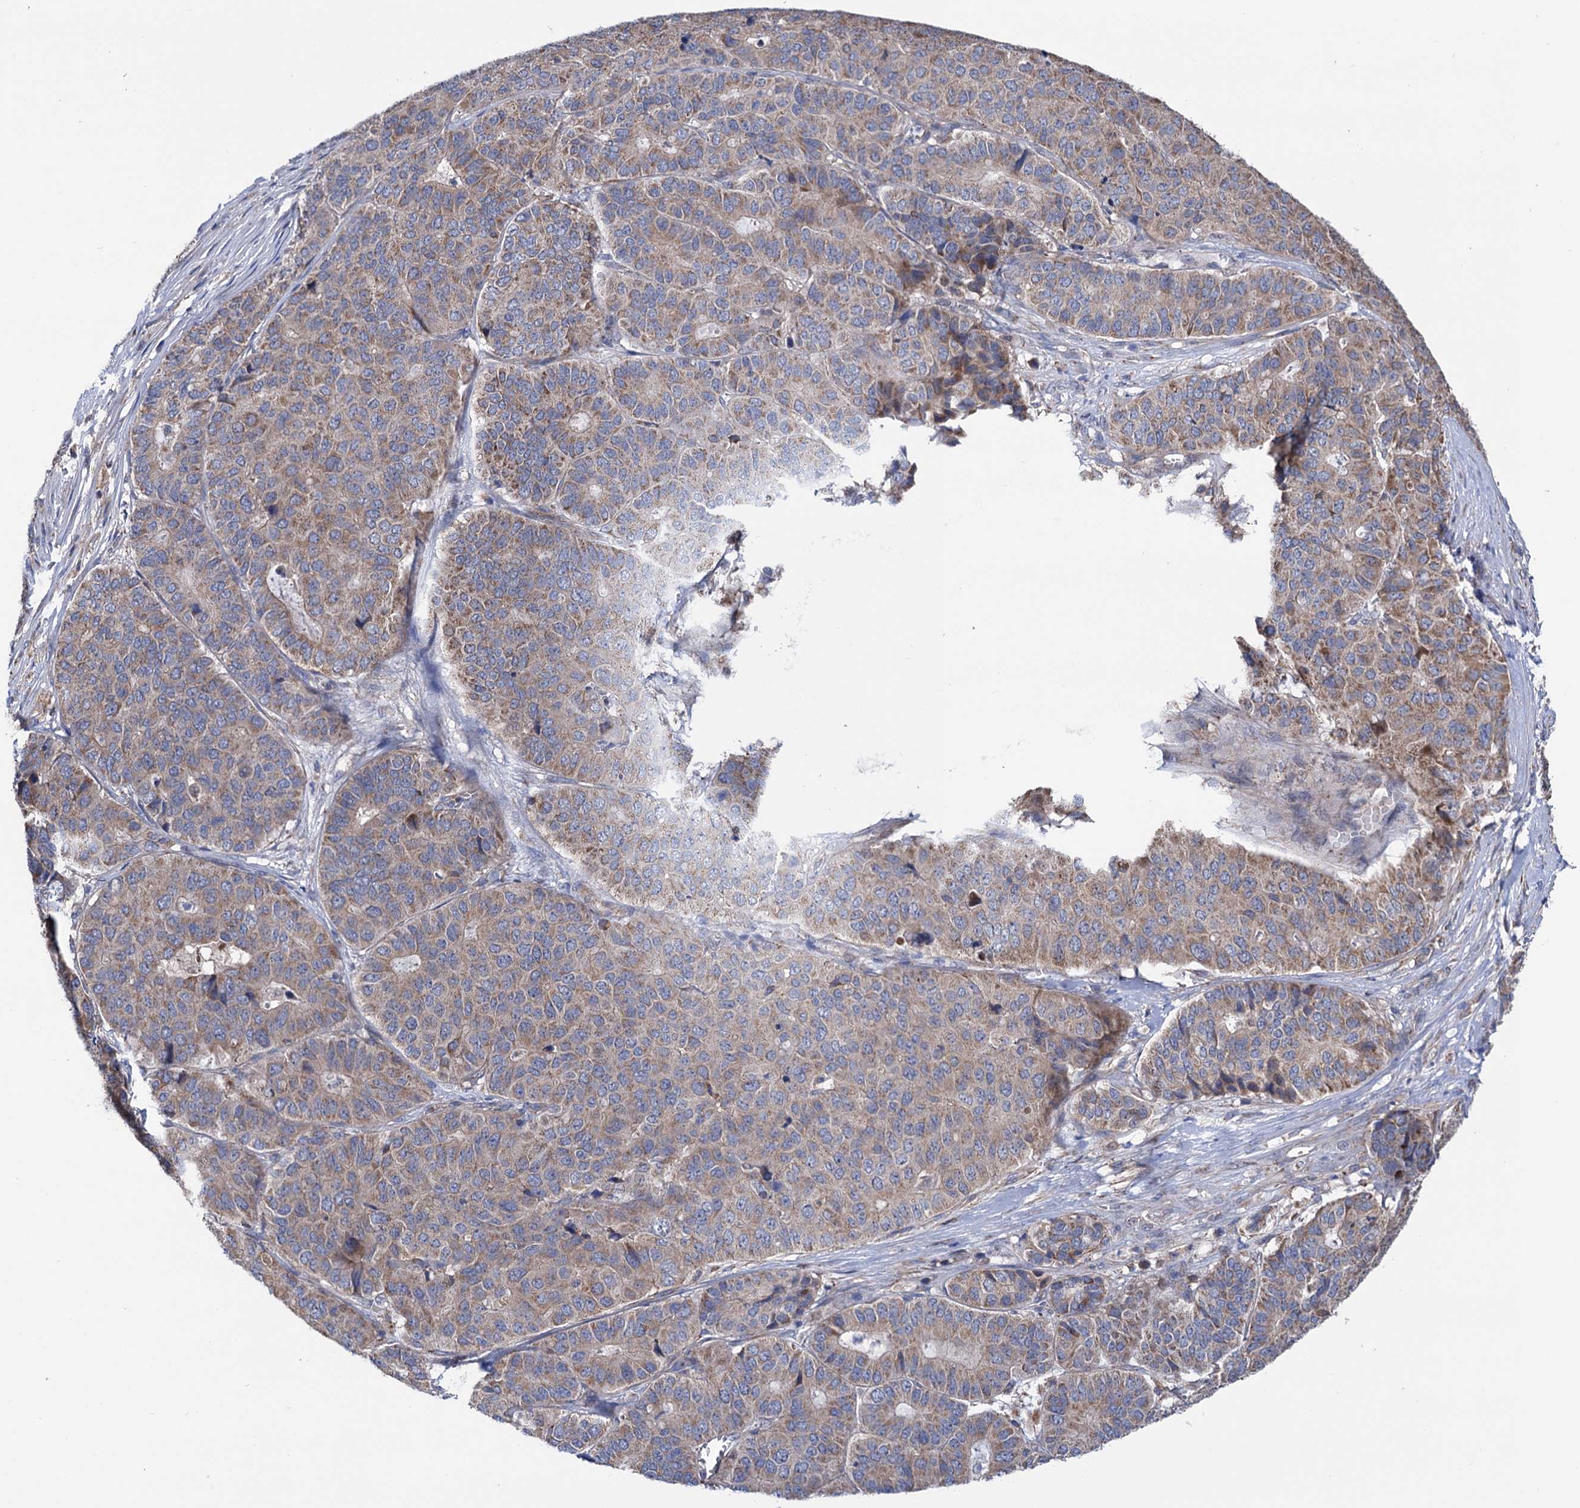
{"staining": {"intensity": "moderate", "quantity": "25%-75%", "location": "cytoplasmic/membranous"}, "tissue": "pancreatic cancer", "cell_type": "Tumor cells", "image_type": "cancer", "snomed": [{"axis": "morphology", "description": "Adenocarcinoma, NOS"}, {"axis": "topography", "description": "Pancreas"}], "caption": "An IHC histopathology image of tumor tissue is shown. Protein staining in brown shows moderate cytoplasmic/membranous positivity in adenocarcinoma (pancreatic) within tumor cells.", "gene": "SUCLA2", "patient": {"sex": "male", "age": 50}}